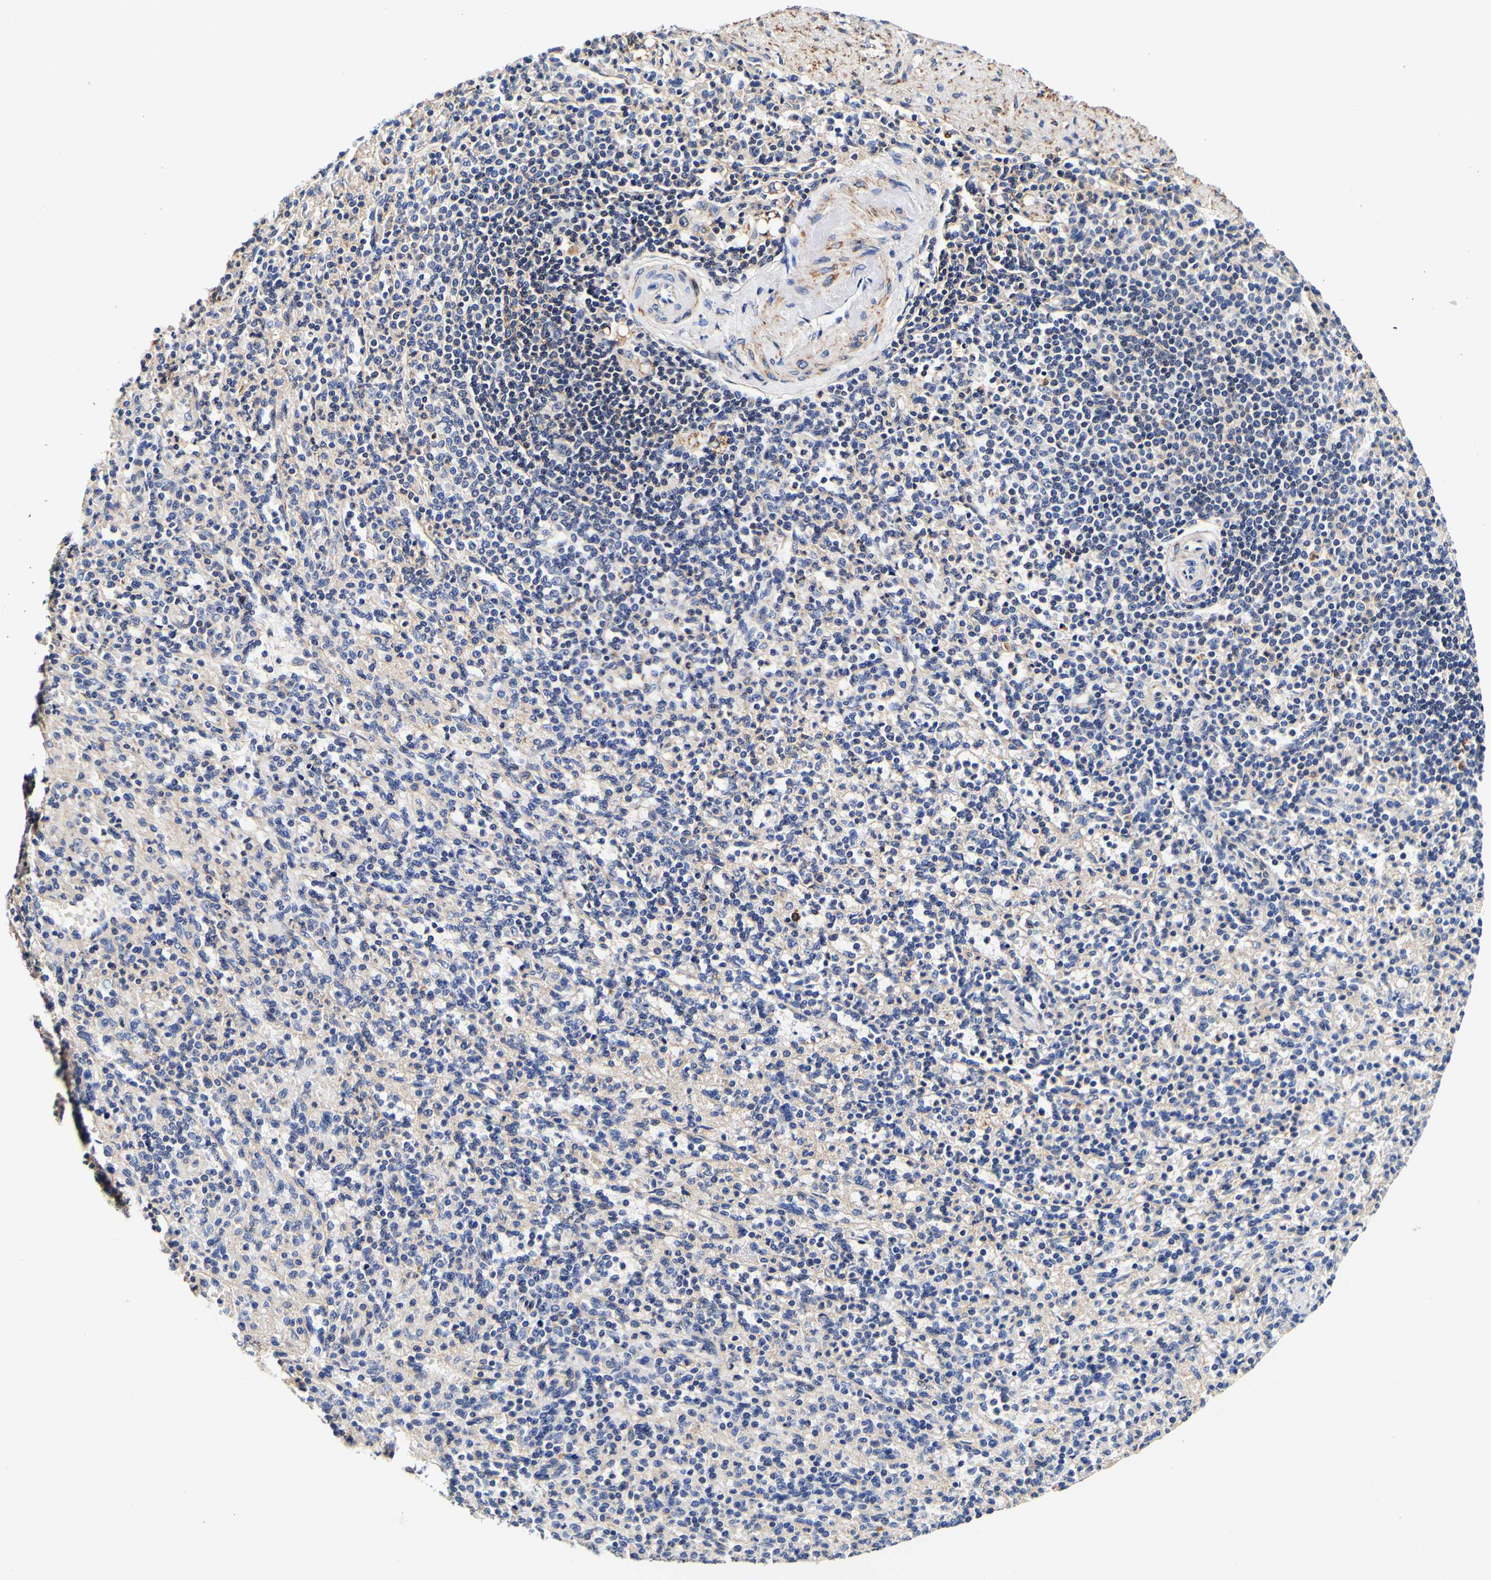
{"staining": {"intensity": "weak", "quantity": "<25%", "location": "cytoplasmic/membranous"}, "tissue": "spleen", "cell_type": "Cells in red pulp", "image_type": "normal", "snomed": [{"axis": "morphology", "description": "Normal tissue, NOS"}, {"axis": "topography", "description": "Spleen"}], "caption": "Immunohistochemistry (IHC) photomicrograph of benign spleen: spleen stained with DAB (3,3'-diaminobenzidine) exhibits no significant protein expression in cells in red pulp.", "gene": "CAMK4", "patient": {"sex": "female", "age": 74}}